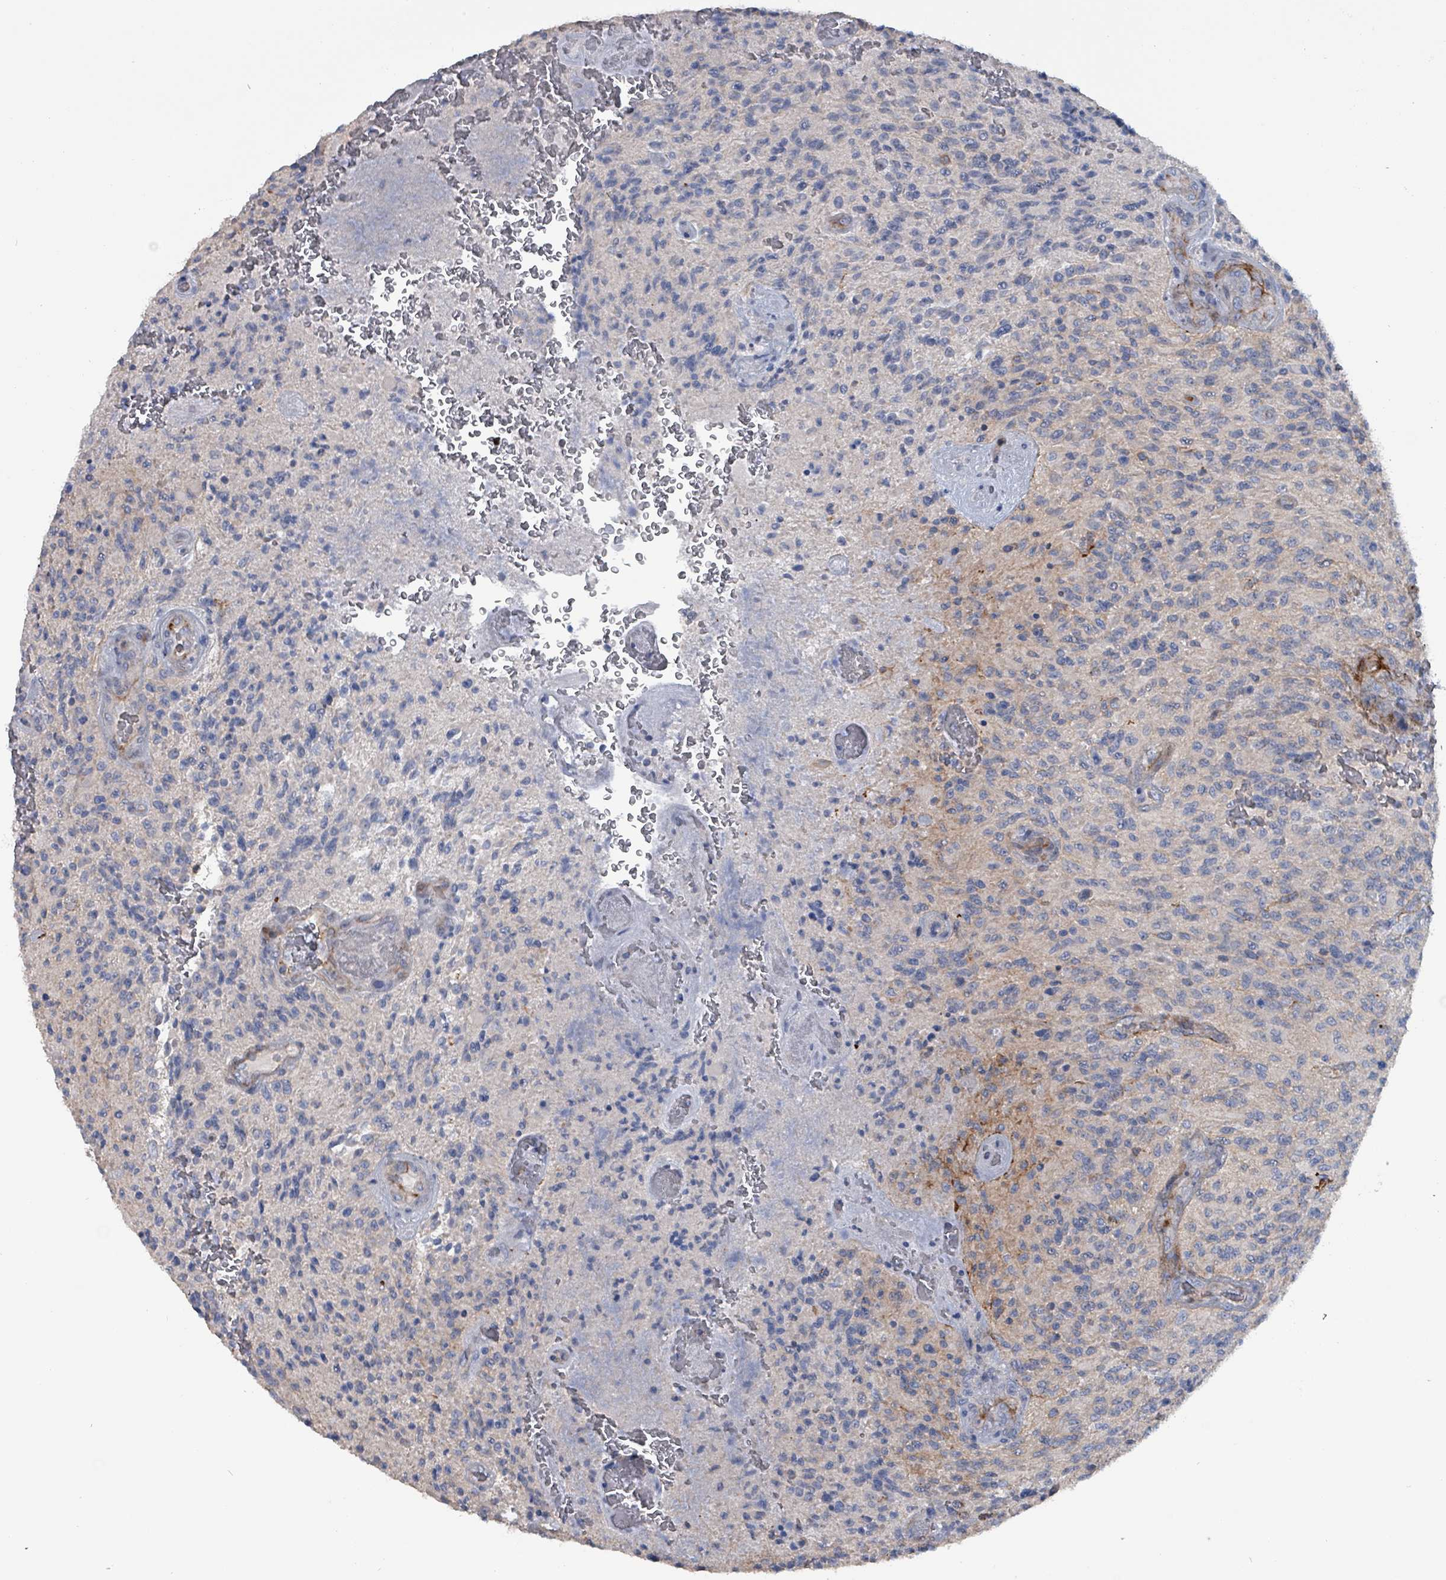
{"staining": {"intensity": "negative", "quantity": "none", "location": "none"}, "tissue": "glioma", "cell_type": "Tumor cells", "image_type": "cancer", "snomed": [{"axis": "morphology", "description": "Normal tissue, NOS"}, {"axis": "morphology", "description": "Glioma, malignant, High grade"}, {"axis": "topography", "description": "Cerebral cortex"}], "caption": "Tumor cells show no significant protein staining in glioma.", "gene": "TAAR5", "patient": {"sex": "male", "age": 56}}